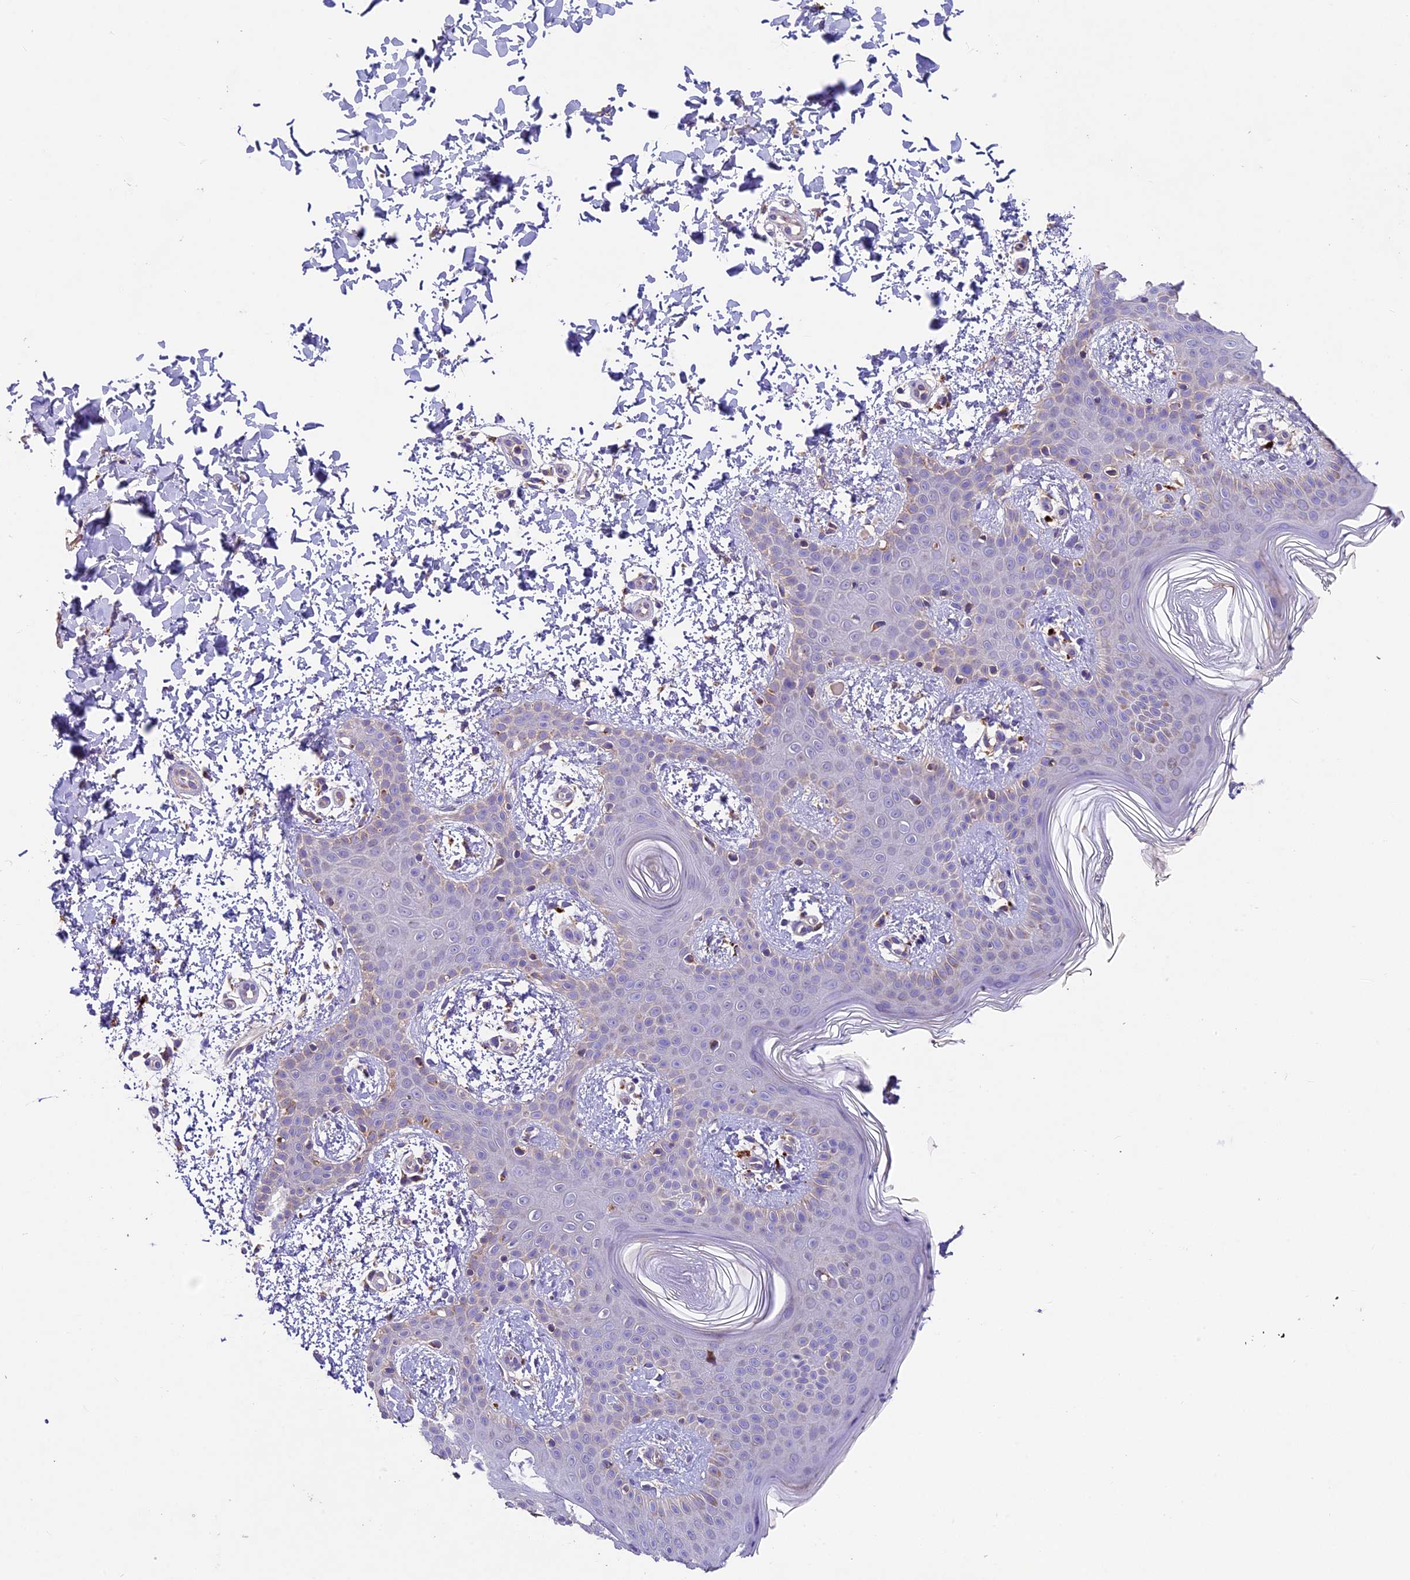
{"staining": {"intensity": "weak", "quantity": "<25%", "location": "cytoplasmic/membranous"}, "tissue": "skin", "cell_type": "Fibroblasts", "image_type": "normal", "snomed": [{"axis": "morphology", "description": "Normal tissue, NOS"}, {"axis": "topography", "description": "Skin"}], "caption": "Fibroblasts are negative for protein expression in normal human skin. (DAB IHC visualized using brightfield microscopy, high magnification).", "gene": "PMPCB", "patient": {"sex": "male", "age": 36}}